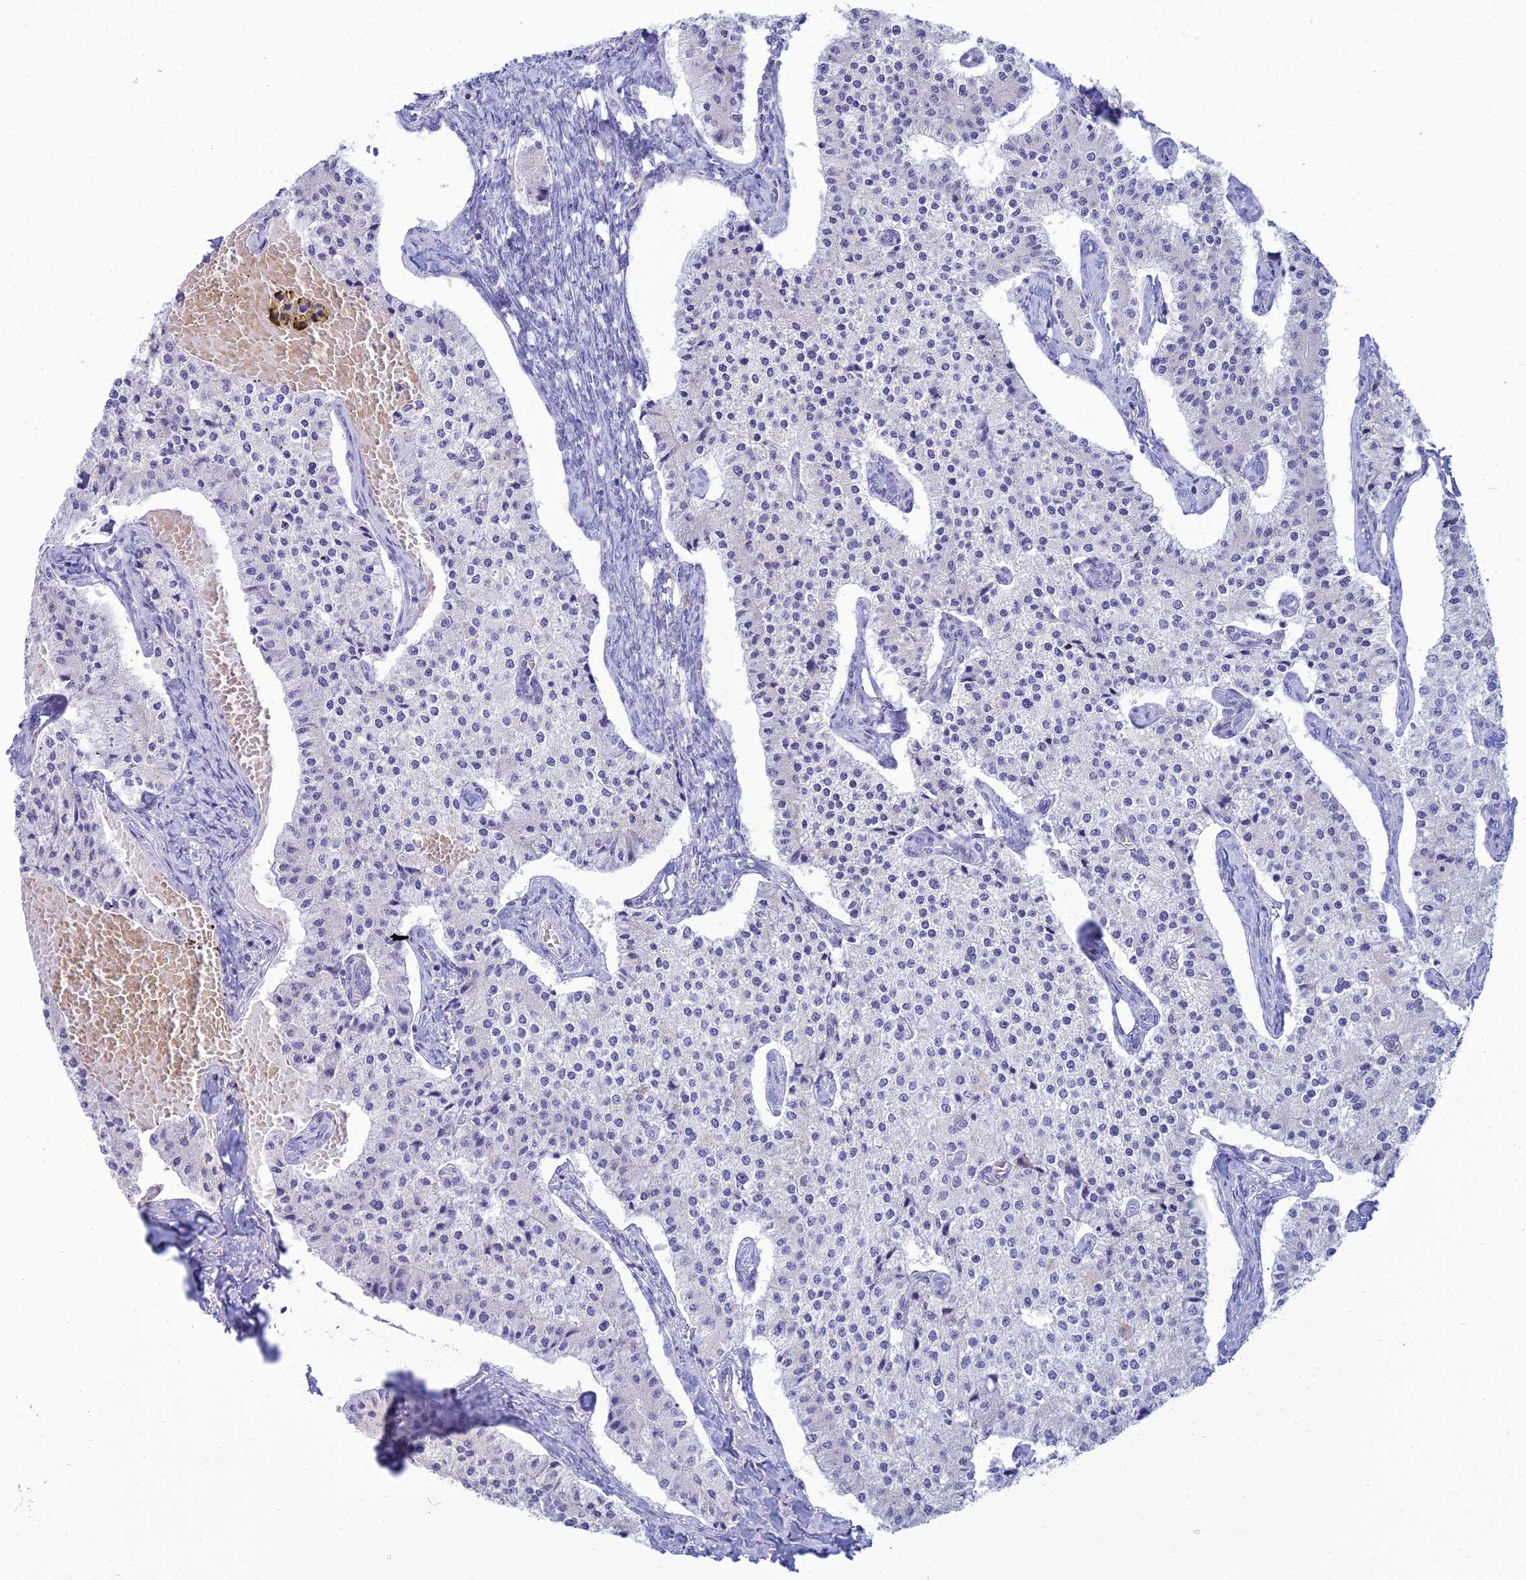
{"staining": {"intensity": "negative", "quantity": "none", "location": "none"}, "tissue": "carcinoid", "cell_type": "Tumor cells", "image_type": "cancer", "snomed": [{"axis": "morphology", "description": "Carcinoid, malignant, NOS"}, {"axis": "topography", "description": "Colon"}], "caption": "IHC histopathology image of neoplastic tissue: human carcinoid stained with DAB (3,3'-diaminobenzidine) exhibits no significant protein expression in tumor cells.", "gene": "MAL2", "patient": {"sex": "female", "age": 52}}